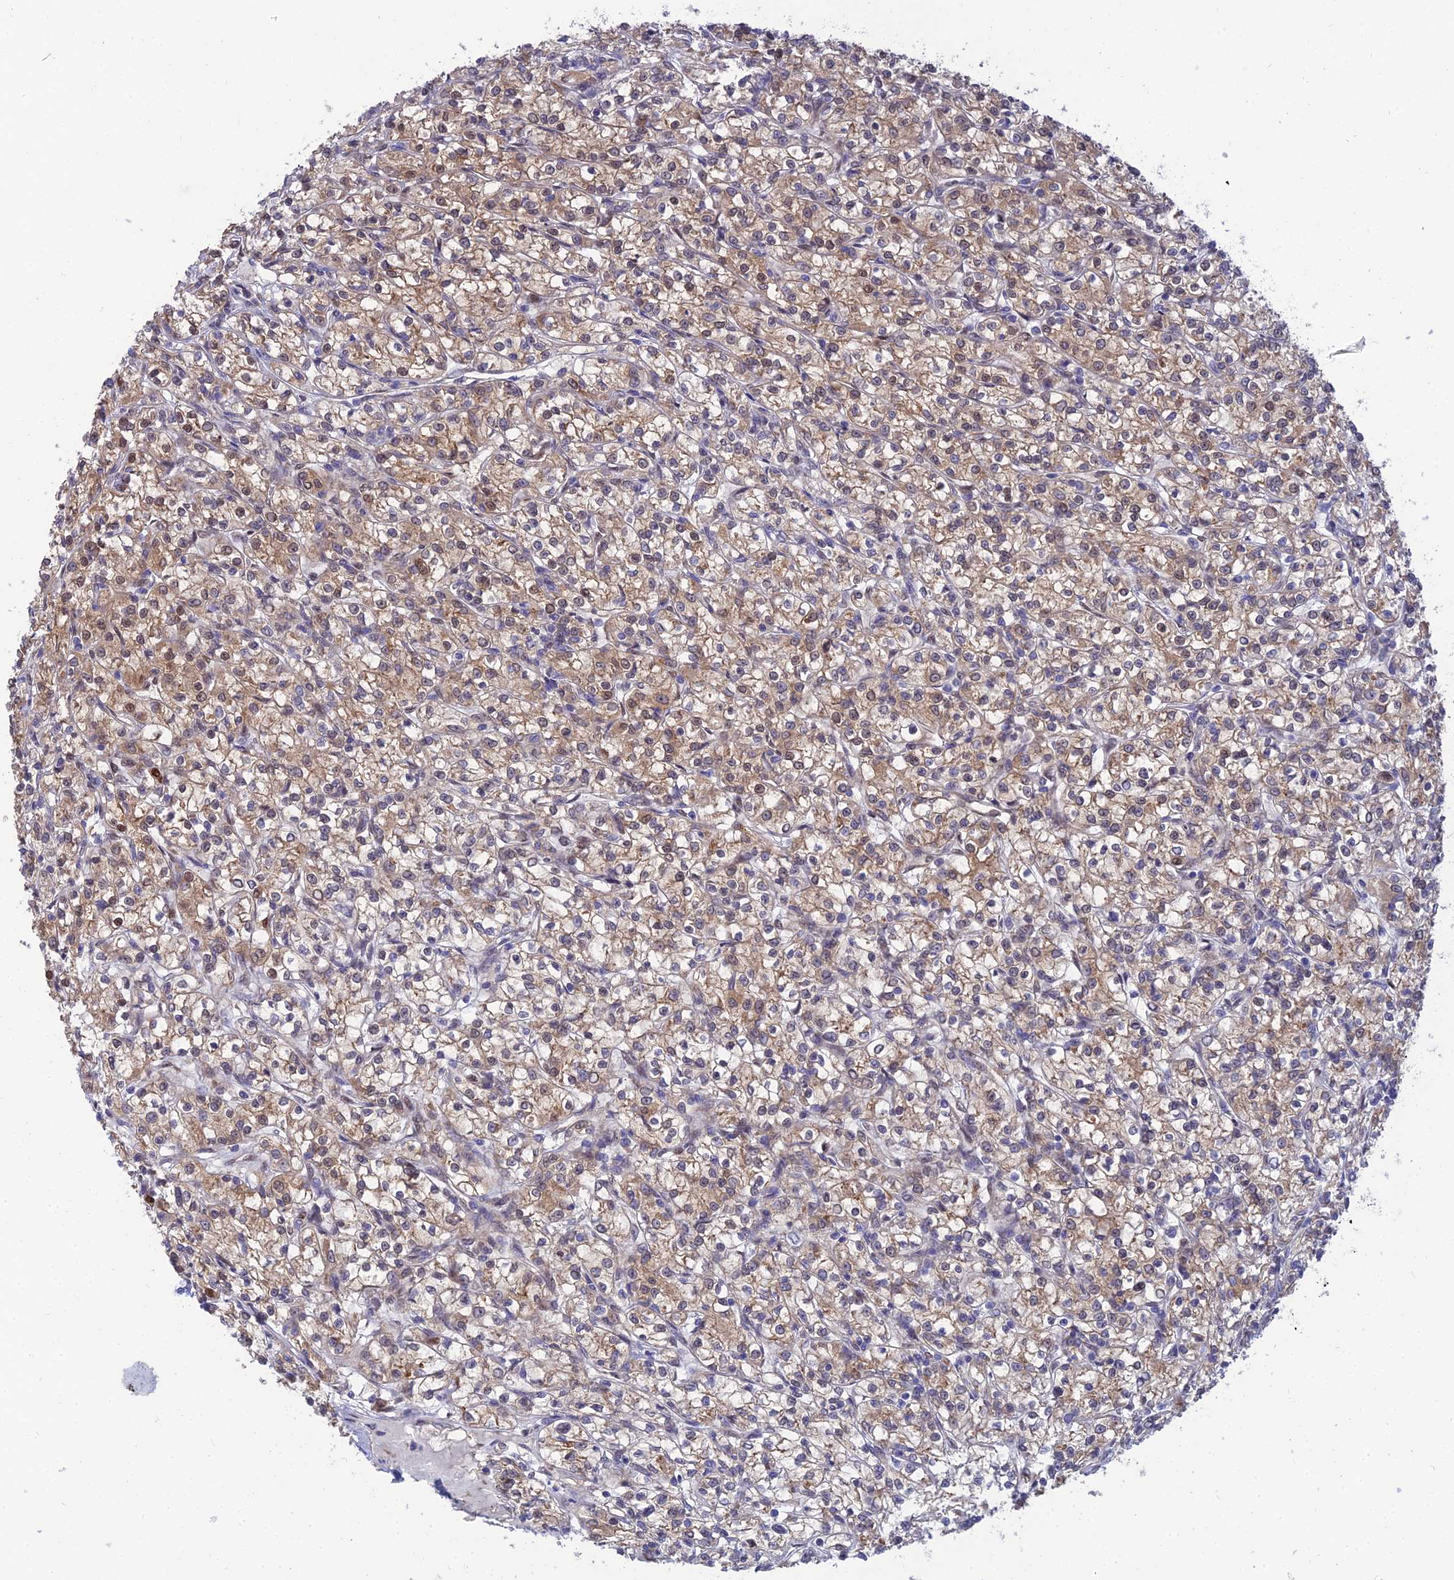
{"staining": {"intensity": "moderate", "quantity": ">75%", "location": "cytoplasmic/membranous"}, "tissue": "renal cancer", "cell_type": "Tumor cells", "image_type": "cancer", "snomed": [{"axis": "morphology", "description": "Adenocarcinoma, NOS"}, {"axis": "topography", "description": "Kidney"}], "caption": "Tumor cells exhibit medium levels of moderate cytoplasmic/membranous expression in approximately >75% of cells in human renal adenocarcinoma.", "gene": "DNPEP", "patient": {"sex": "female", "age": 59}}